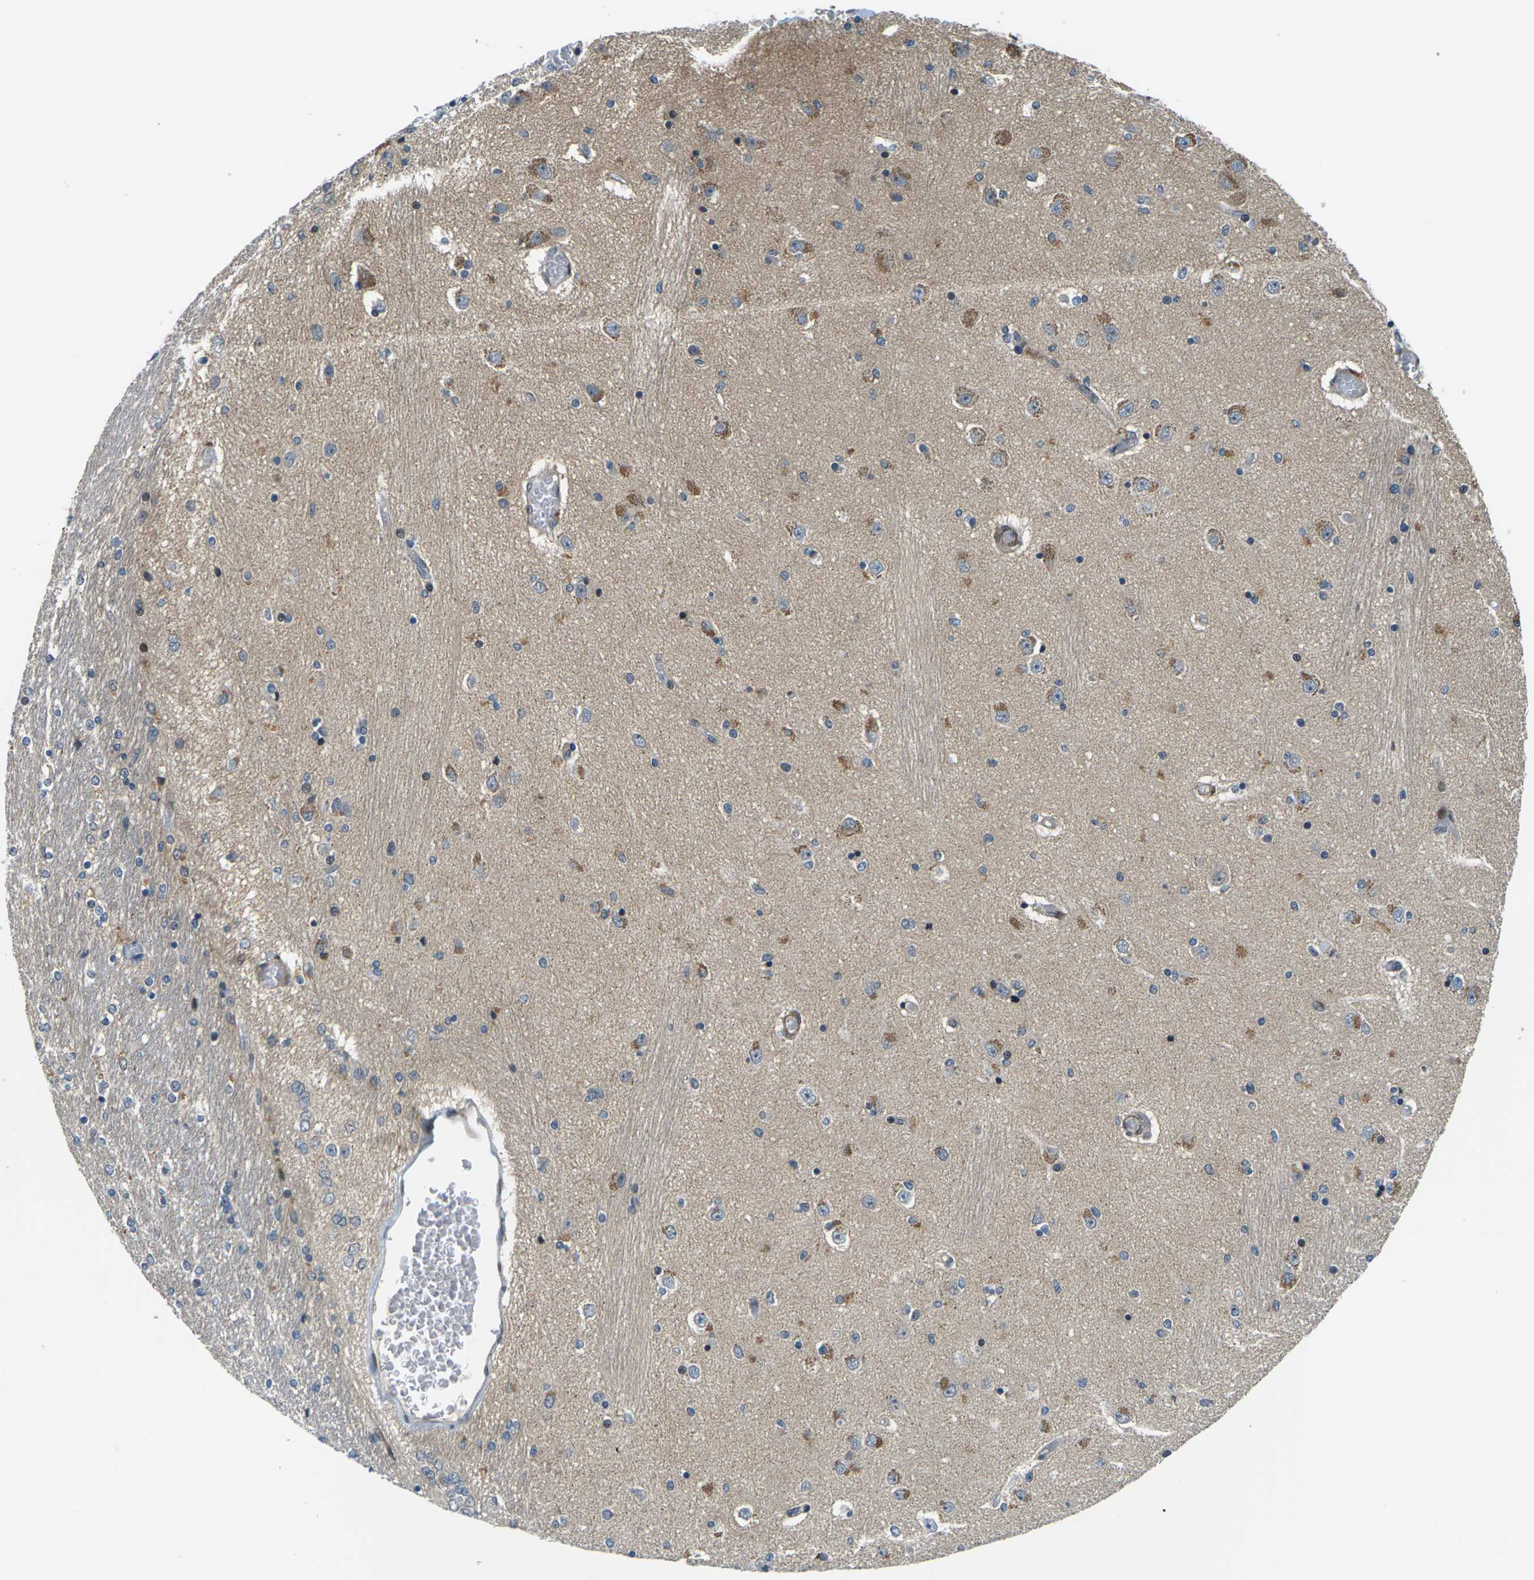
{"staining": {"intensity": "weak", "quantity": "<25%", "location": "cytoplasmic/membranous"}, "tissue": "hippocampus", "cell_type": "Glial cells", "image_type": "normal", "snomed": [{"axis": "morphology", "description": "Normal tissue, NOS"}, {"axis": "topography", "description": "Hippocampus"}], "caption": "High magnification brightfield microscopy of normal hippocampus stained with DAB (3,3'-diaminobenzidine) (brown) and counterstained with hematoxylin (blue): glial cells show no significant staining.", "gene": "SLC13A3", "patient": {"sex": "female", "age": 54}}